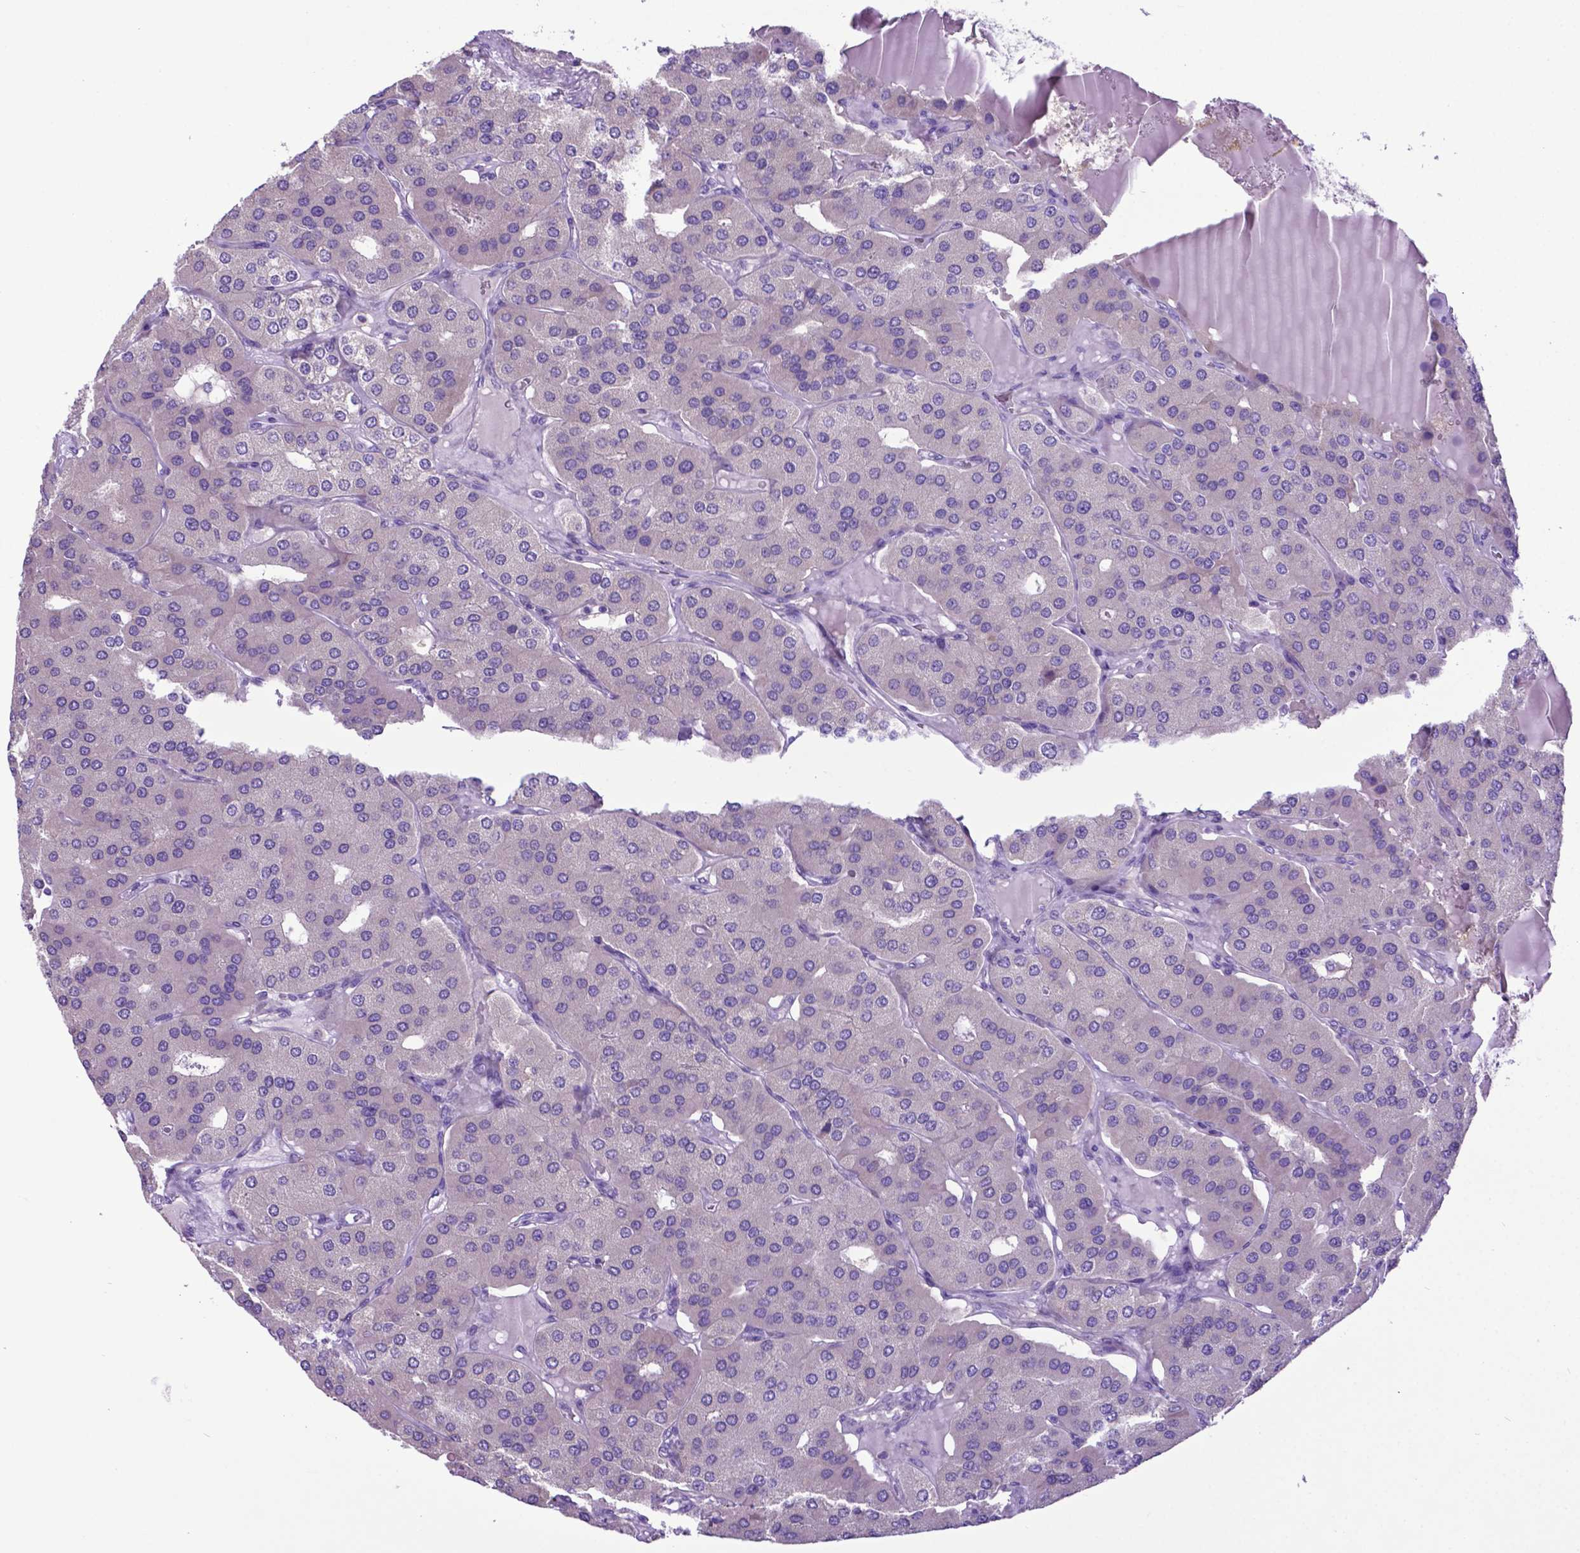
{"staining": {"intensity": "negative", "quantity": "none", "location": "none"}, "tissue": "parathyroid gland", "cell_type": "Glandular cells", "image_type": "normal", "snomed": [{"axis": "morphology", "description": "Normal tissue, NOS"}, {"axis": "morphology", "description": "Adenoma, NOS"}, {"axis": "topography", "description": "Parathyroid gland"}], "caption": "Protein analysis of normal parathyroid gland demonstrates no significant expression in glandular cells. Nuclei are stained in blue.", "gene": "ADRA2B", "patient": {"sex": "female", "age": 86}}